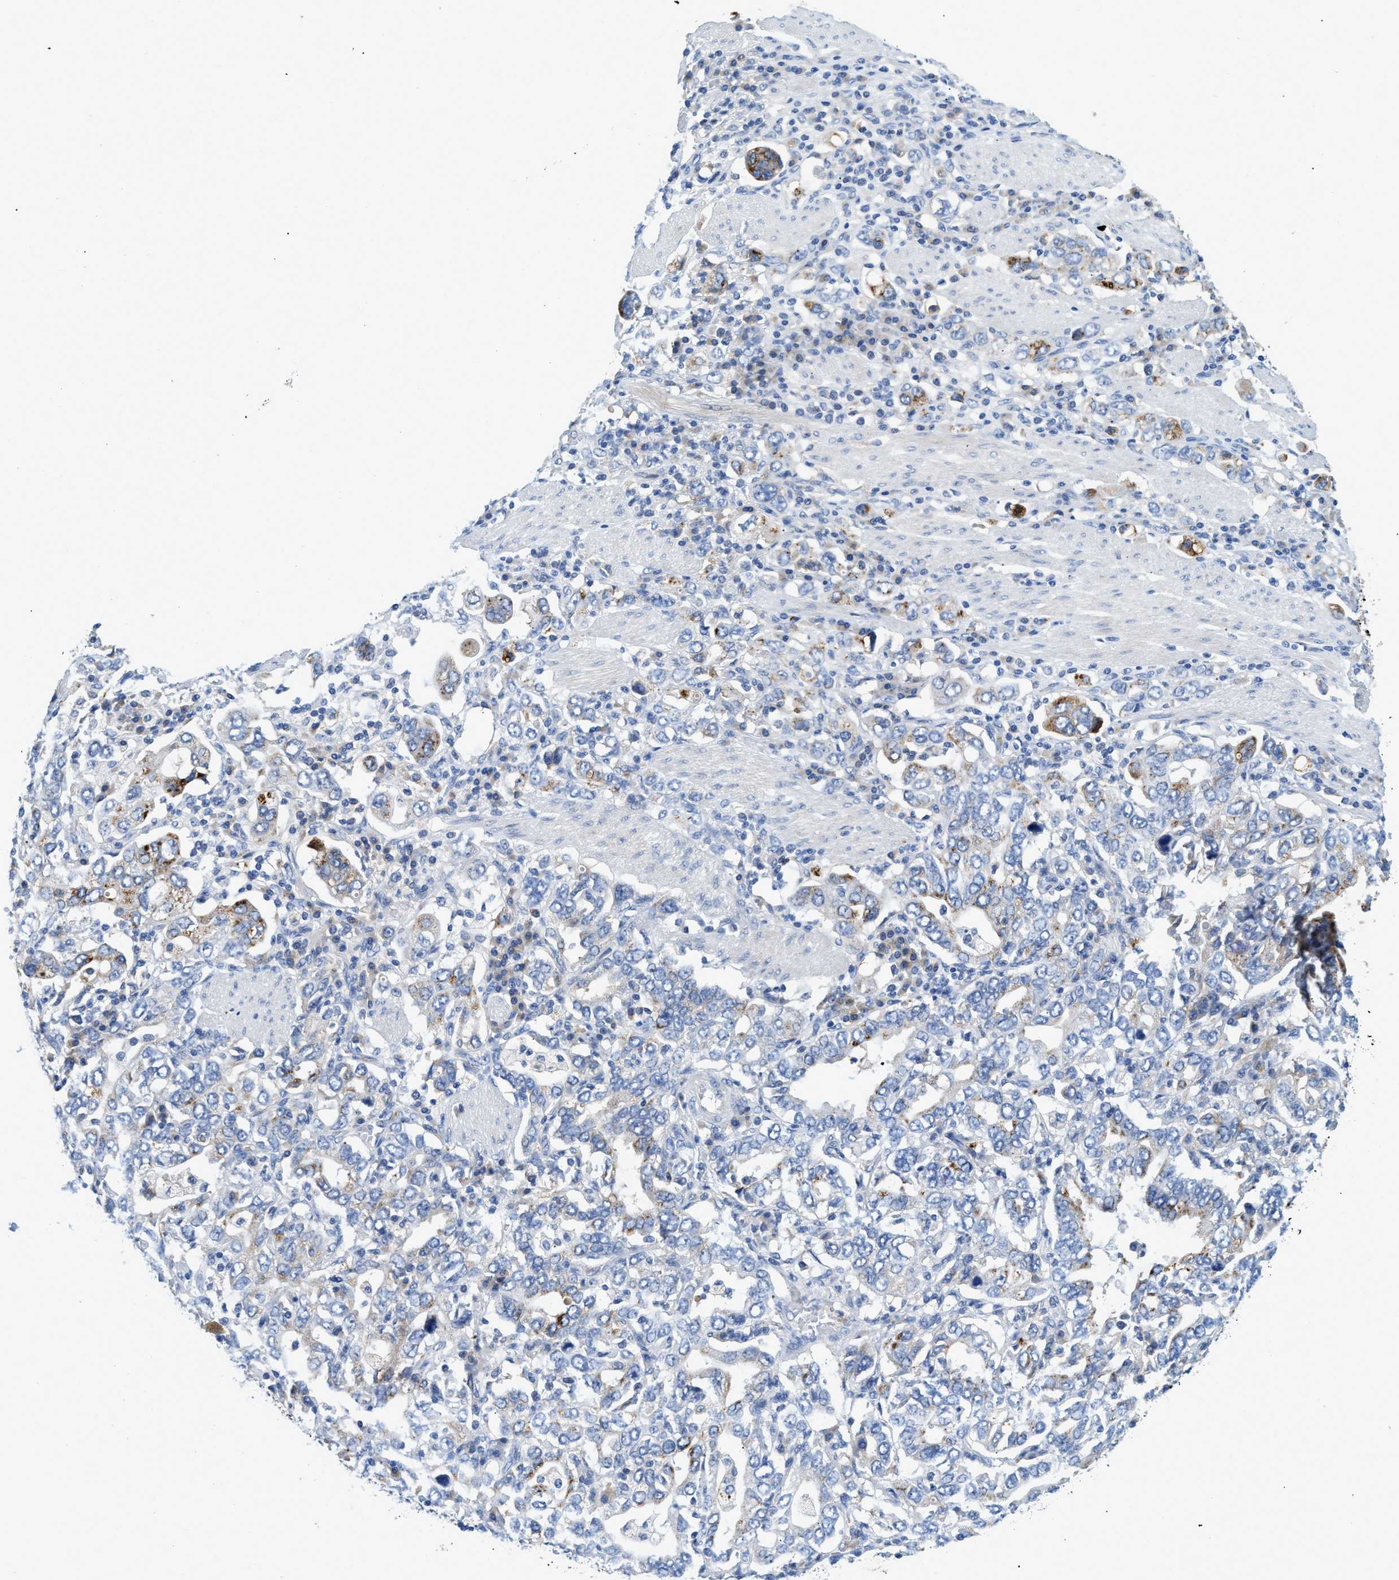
{"staining": {"intensity": "moderate", "quantity": "<25%", "location": "cytoplasmic/membranous"}, "tissue": "stomach cancer", "cell_type": "Tumor cells", "image_type": "cancer", "snomed": [{"axis": "morphology", "description": "Adenocarcinoma, NOS"}, {"axis": "topography", "description": "Stomach, upper"}], "caption": "Adenocarcinoma (stomach) stained with a brown dye displays moderate cytoplasmic/membranous positive expression in about <25% of tumor cells.", "gene": "TSPAN3", "patient": {"sex": "male", "age": 62}}